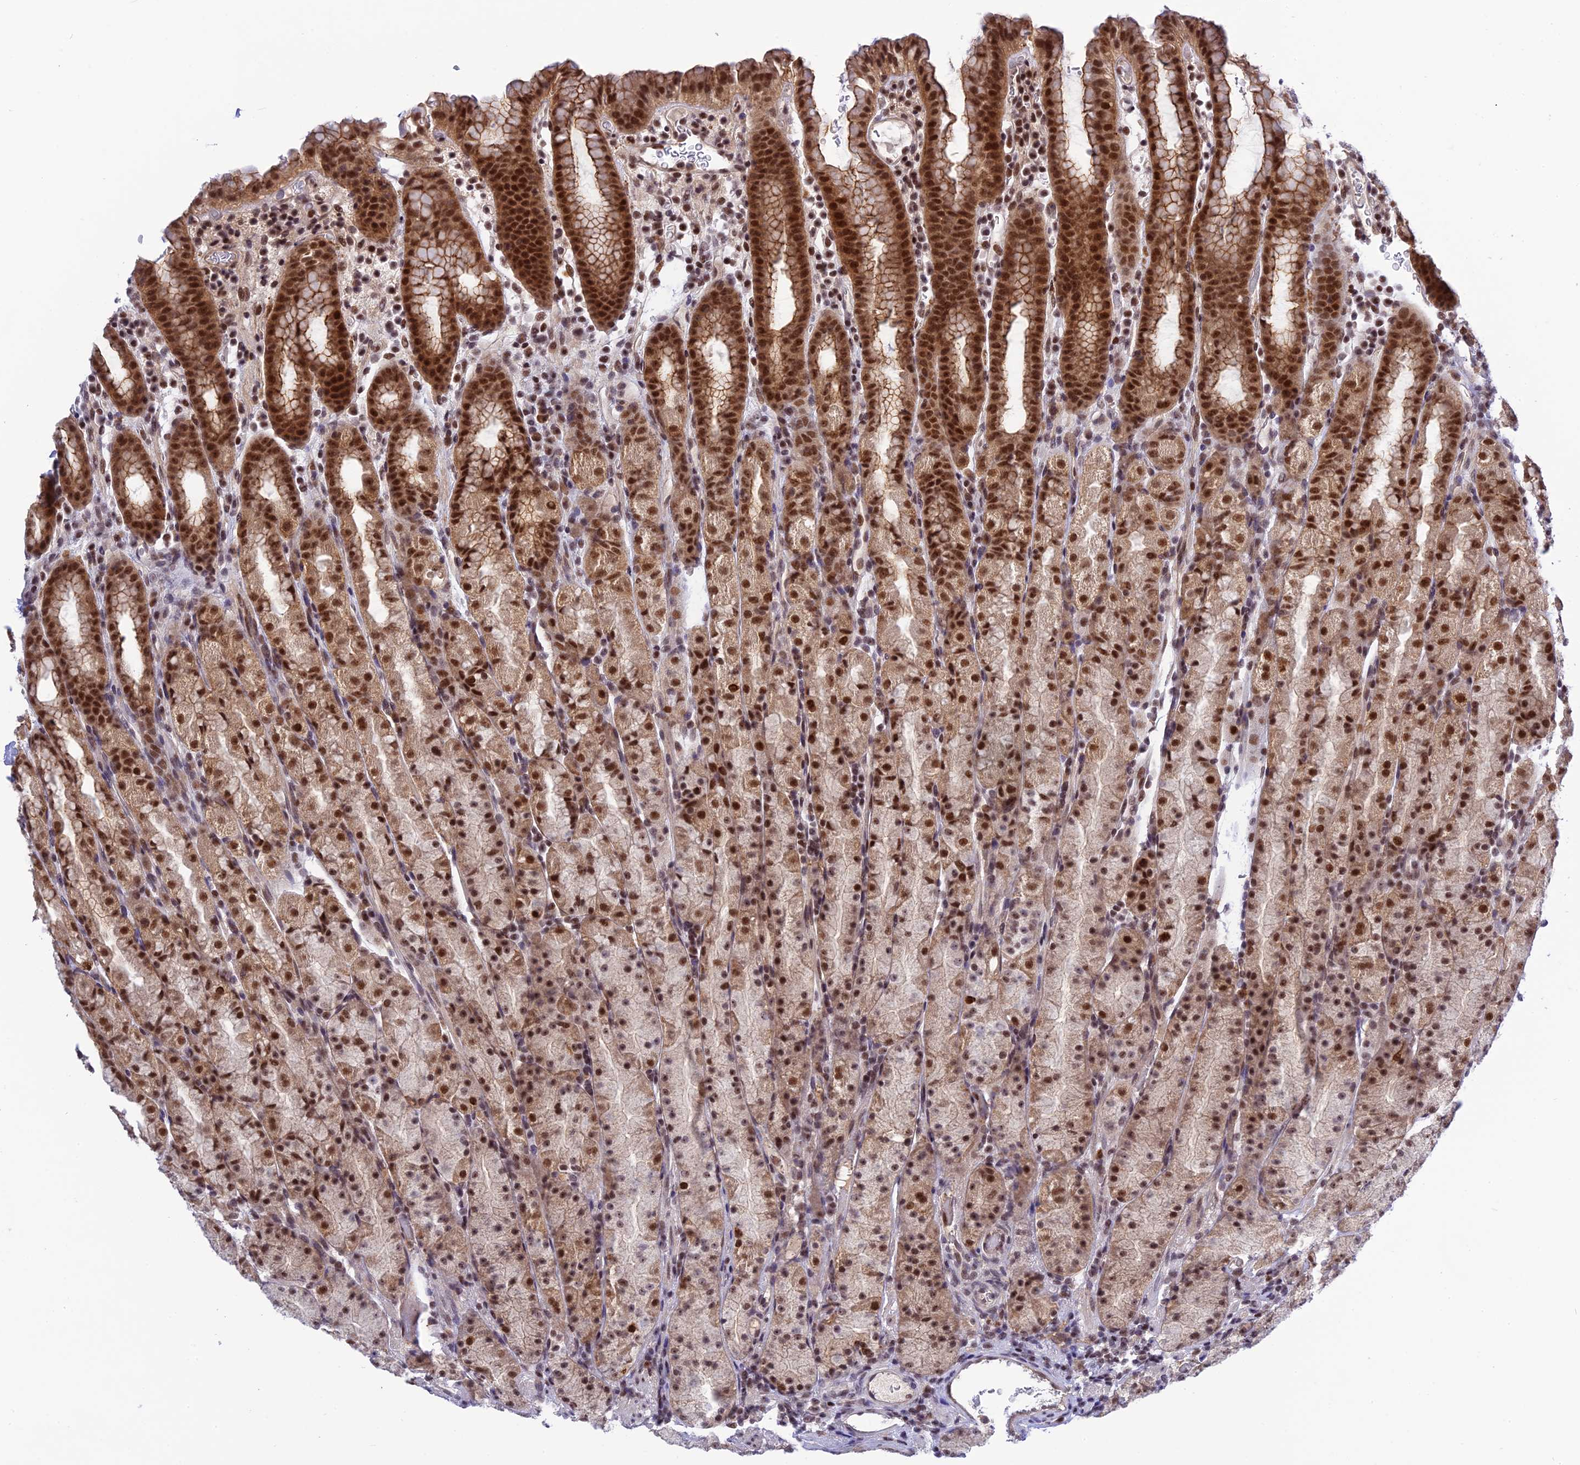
{"staining": {"intensity": "strong", "quantity": ">75%", "location": "cytoplasmic/membranous,nuclear"}, "tissue": "stomach", "cell_type": "Glandular cells", "image_type": "normal", "snomed": [{"axis": "morphology", "description": "Normal tissue, NOS"}, {"axis": "topography", "description": "Stomach, upper"}, {"axis": "topography", "description": "Stomach, lower"}, {"axis": "topography", "description": "Small intestine"}], "caption": "Immunohistochemistry (IHC) of normal stomach demonstrates high levels of strong cytoplasmic/membranous,nuclear expression in approximately >75% of glandular cells. (brown staining indicates protein expression, while blue staining denotes nuclei).", "gene": "TCEA1", "patient": {"sex": "male", "age": 68}}